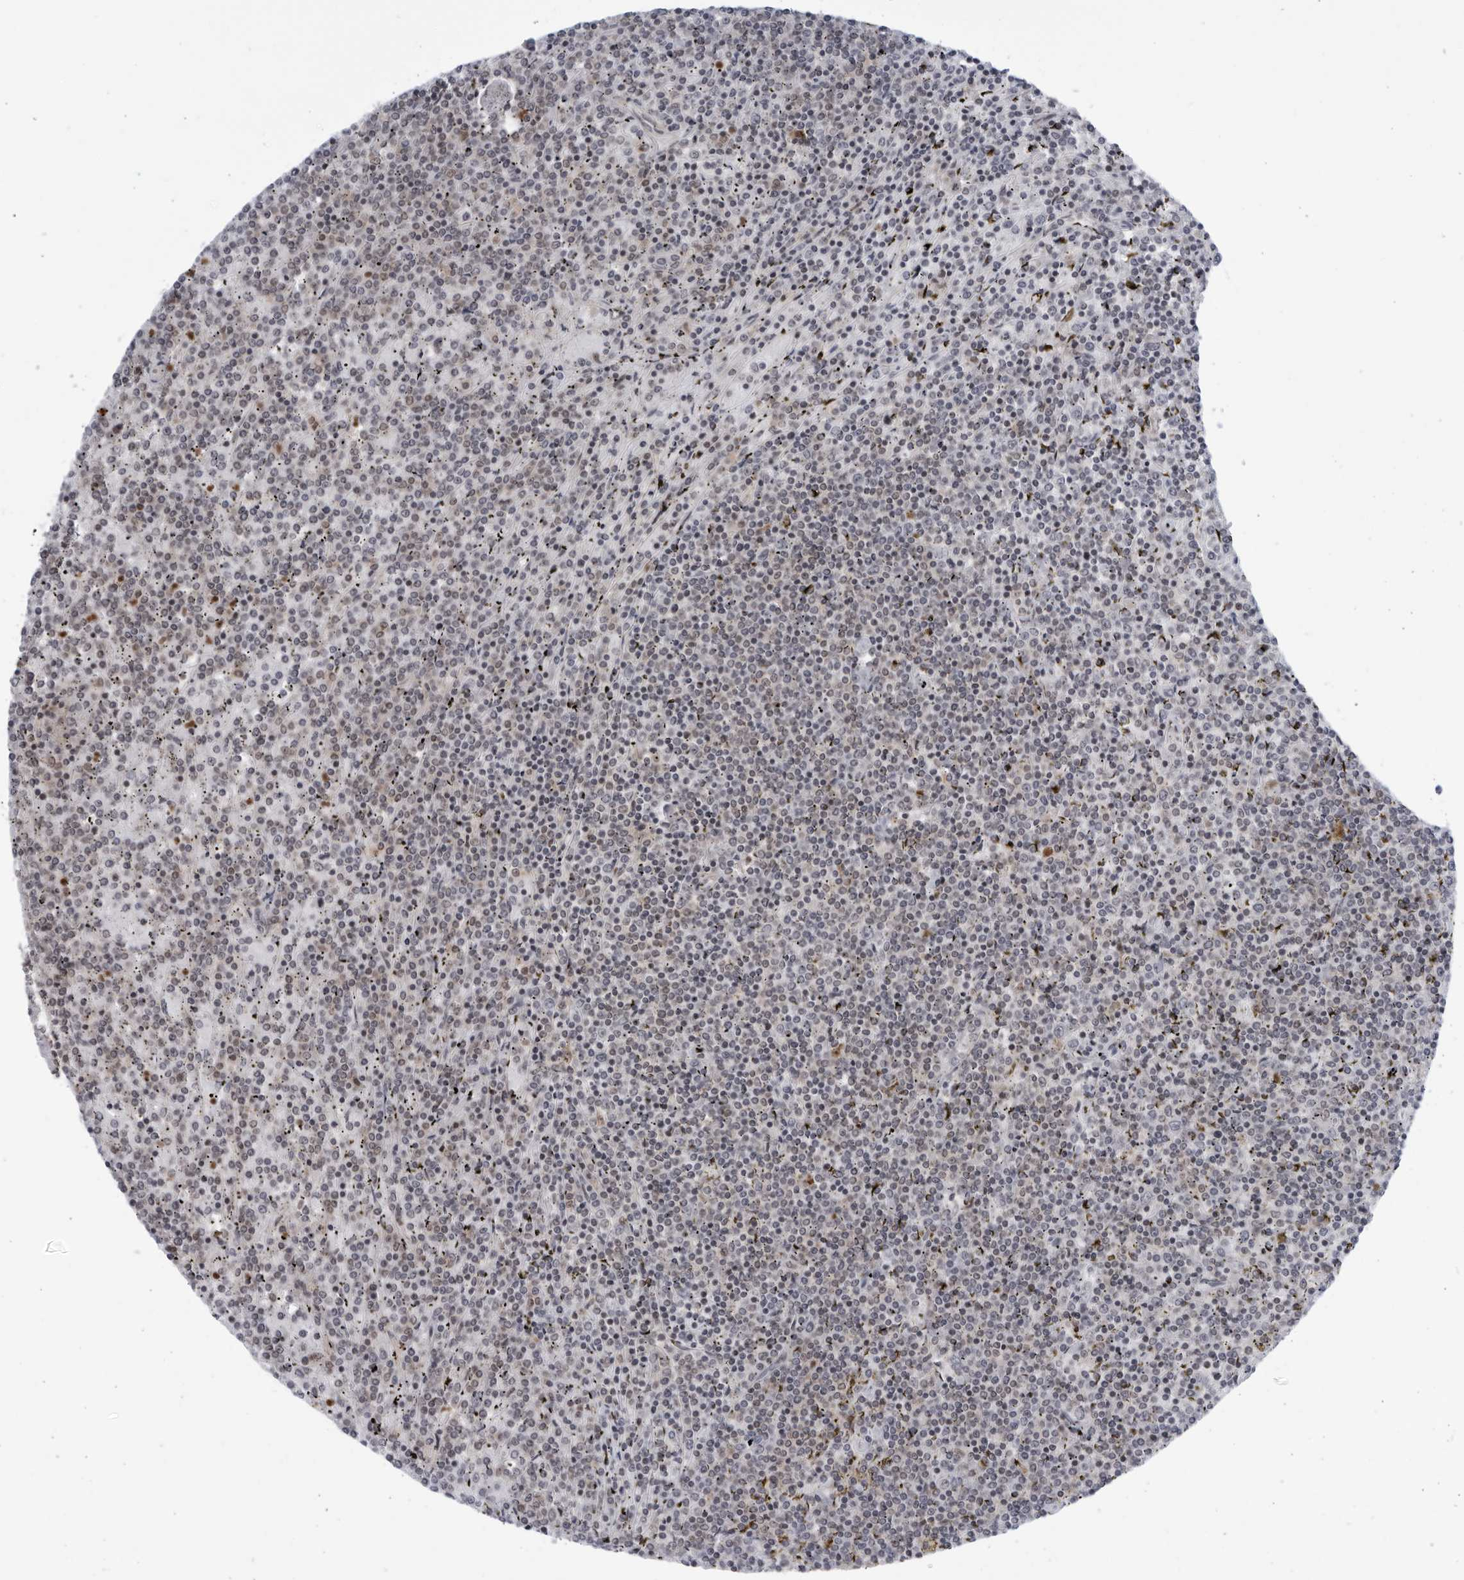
{"staining": {"intensity": "negative", "quantity": "none", "location": "none"}, "tissue": "lymphoma", "cell_type": "Tumor cells", "image_type": "cancer", "snomed": [{"axis": "morphology", "description": "Malignant lymphoma, non-Hodgkin's type, Low grade"}, {"axis": "topography", "description": "Spleen"}], "caption": "There is no significant expression in tumor cells of lymphoma.", "gene": "DTL", "patient": {"sex": "female", "age": 19}}